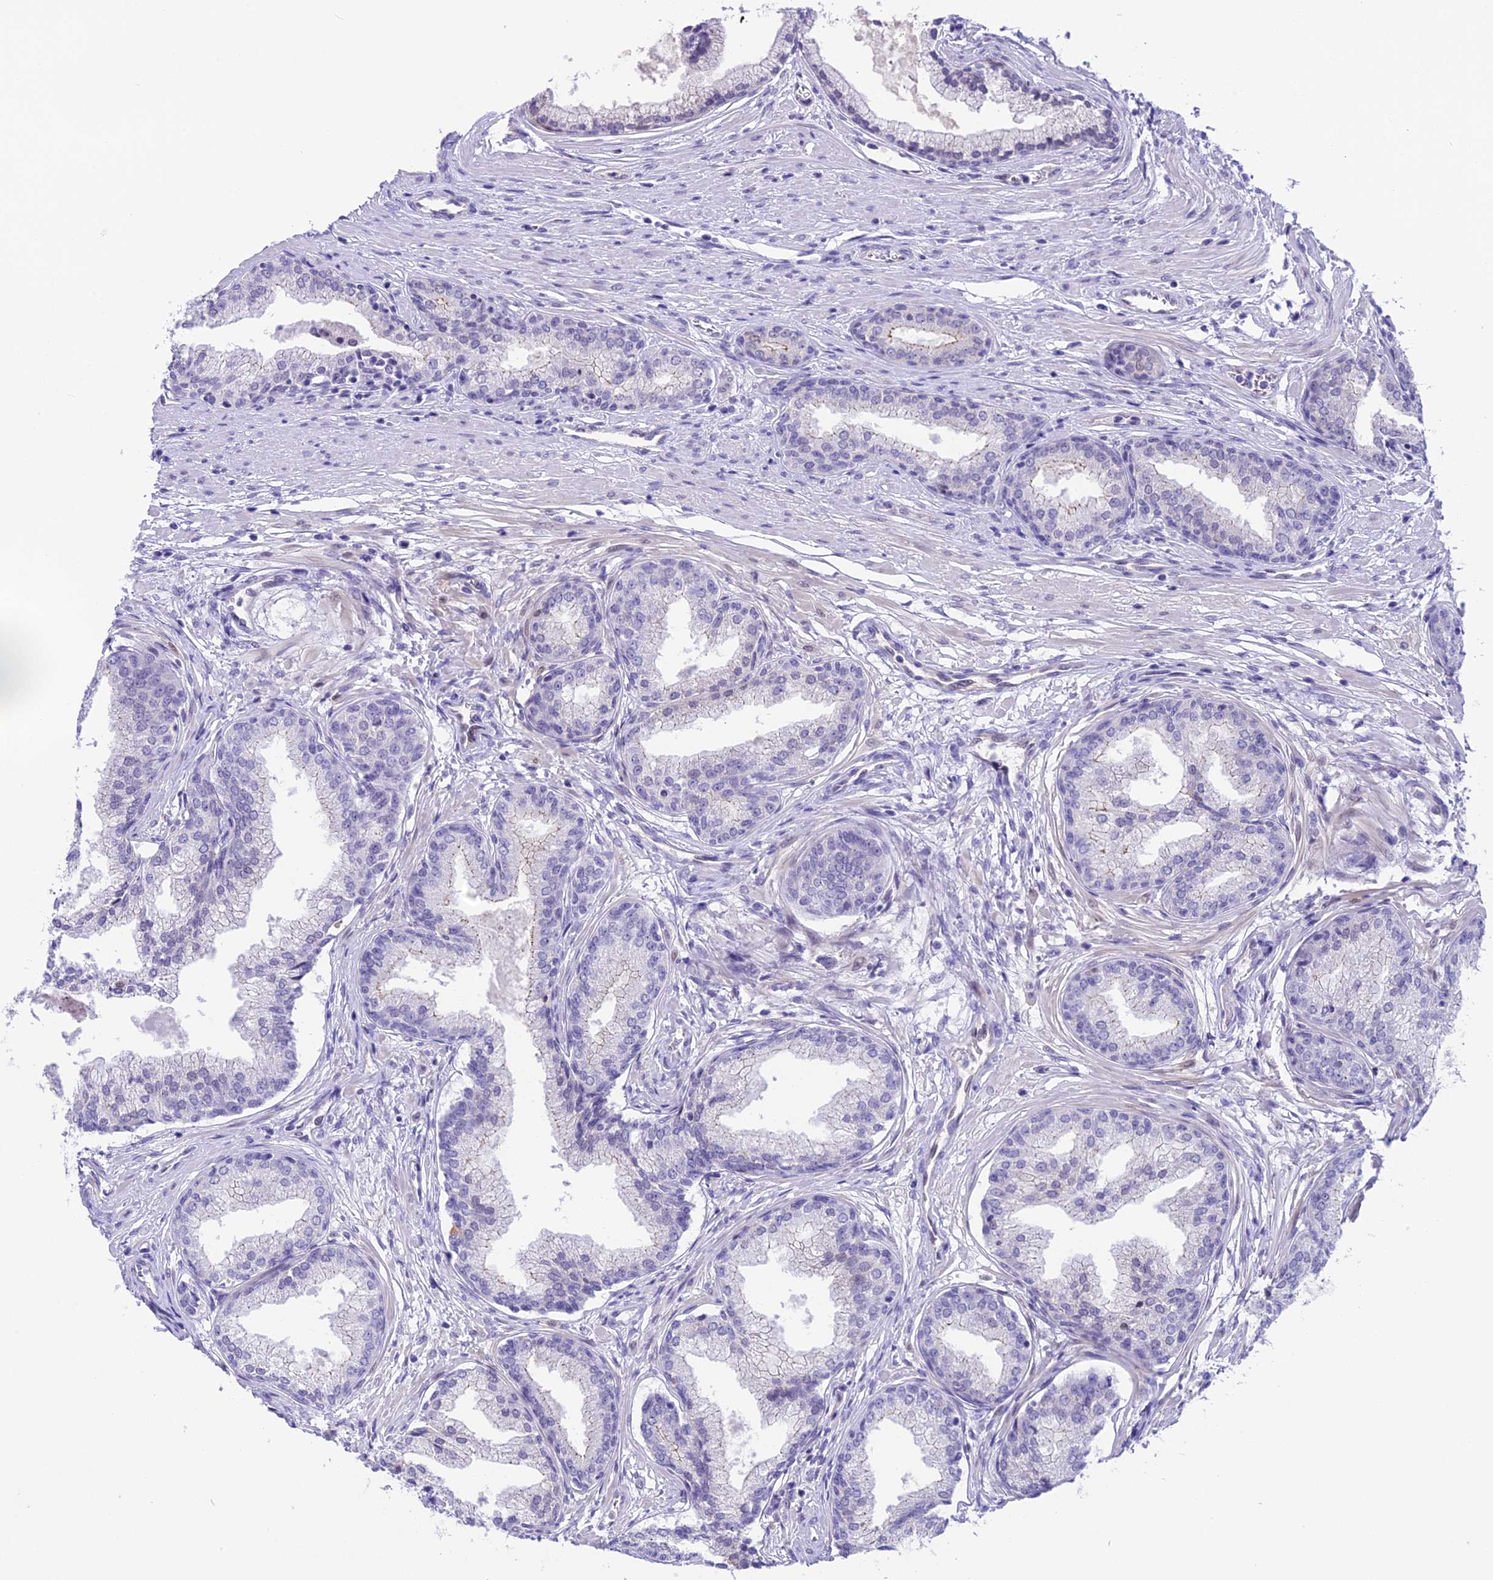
{"staining": {"intensity": "negative", "quantity": "none", "location": "none"}, "tissue": "prostate cancer", "cell_type": "Tumor cells", "image_type": "cancer", "snomed": [{"axis": "morphology", "description": "Adenocarcinoma, High grade"}, {"axis": "topography", "description": "Prostate"}], "caption": "Immunohistochemistry of prostate high-grade adenocarcinoma demonstrates no expression in tumor cells.", "gene": "PRR15", "patient": {"sex": "male", "age": 67}}